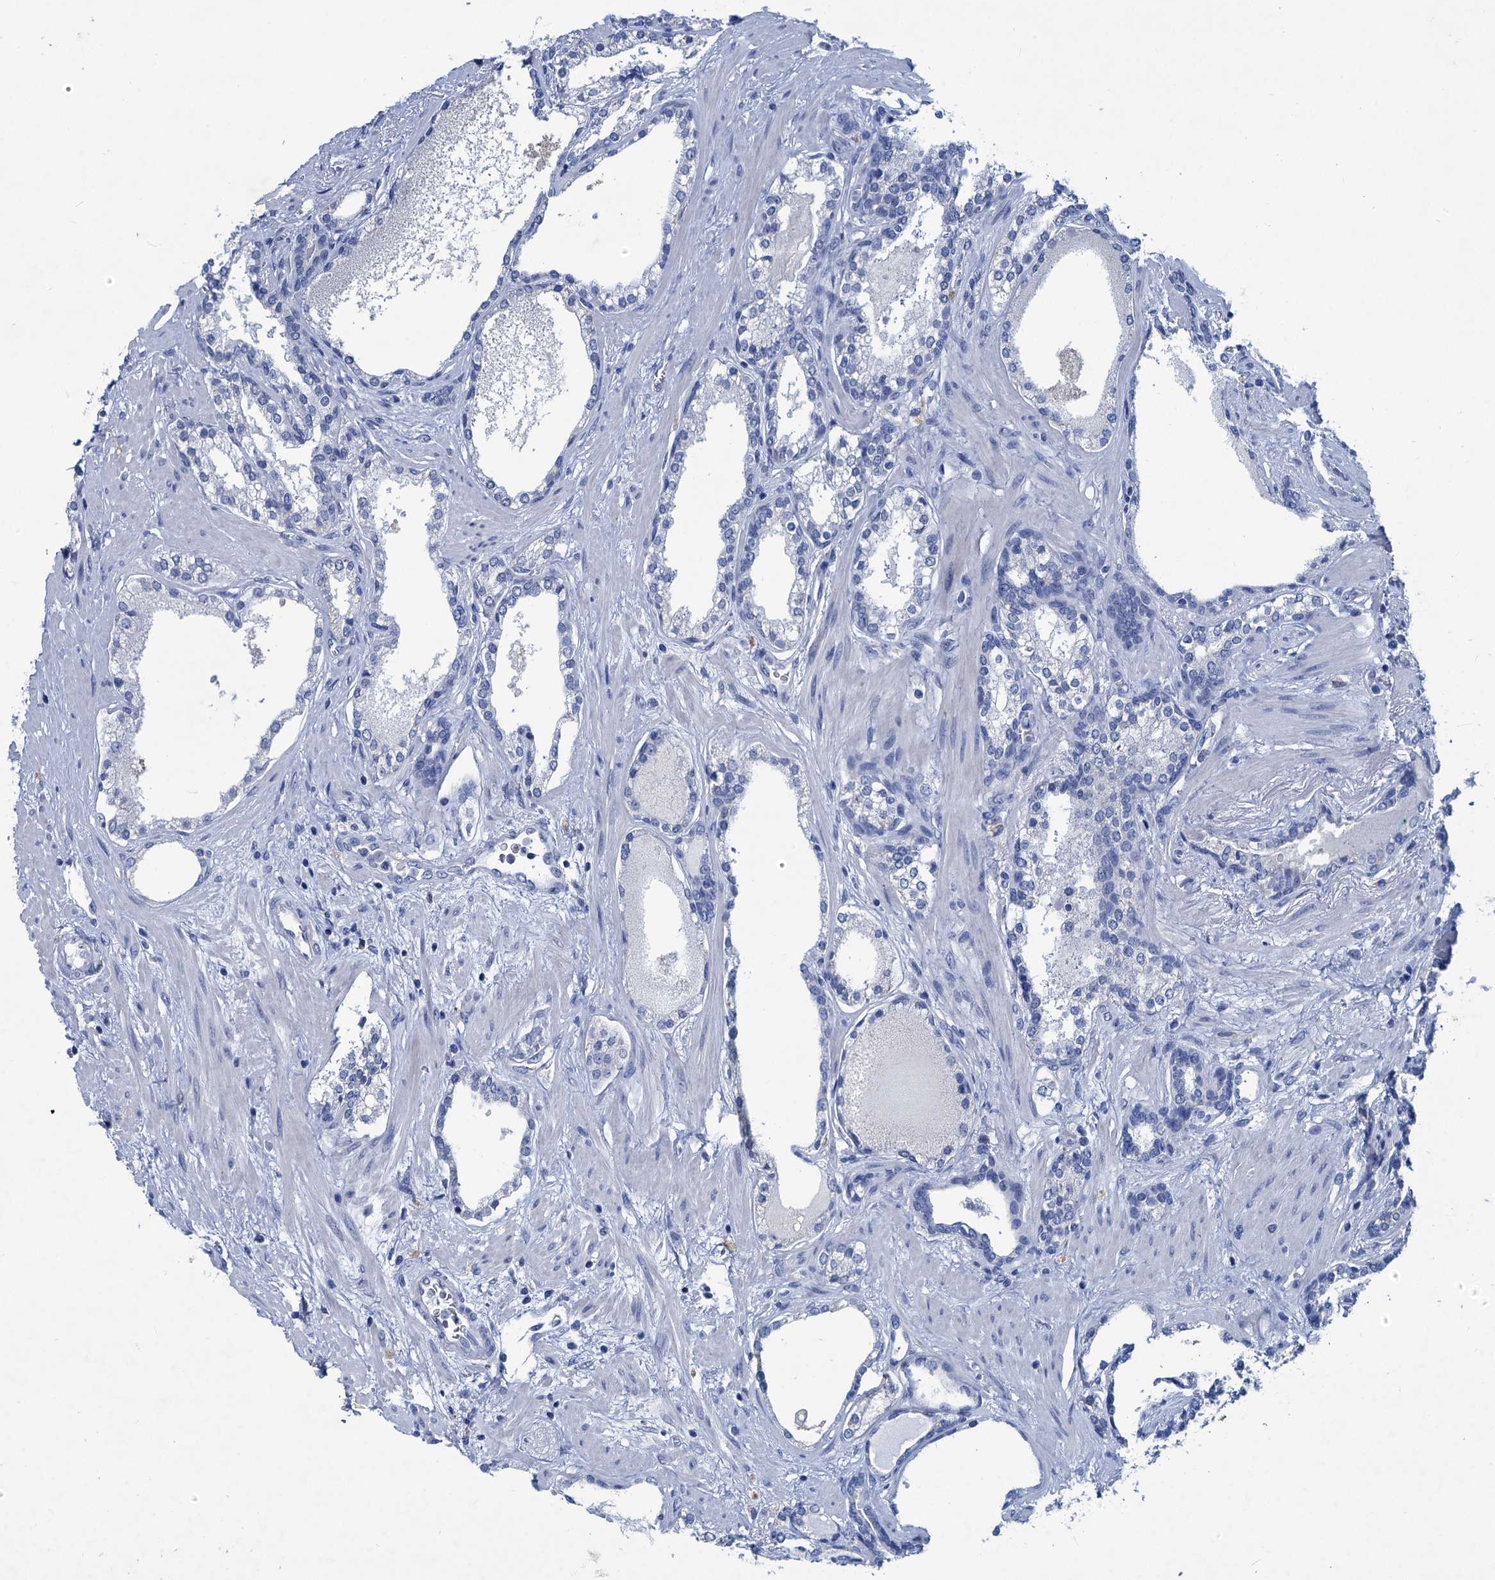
{"staining": {"intensity": "negative", "quantity": "none", "location": "none"}, "tissue": "prostate cancer", "cell_type": "Tumor cells", "image_type": "cancer", "snomed": [{"axis": "morphology", "description": "Adenocarcinoma, High grade"}, {"axis": "topography", "description": "Prostate"}], "caption": "Human prostate high-grade adenocarcinoma stained for a protein using IHC exhibits no staining in tumor cells.", "gene": "RTKN2", "patient": {"sex": "male", "age": 58}}